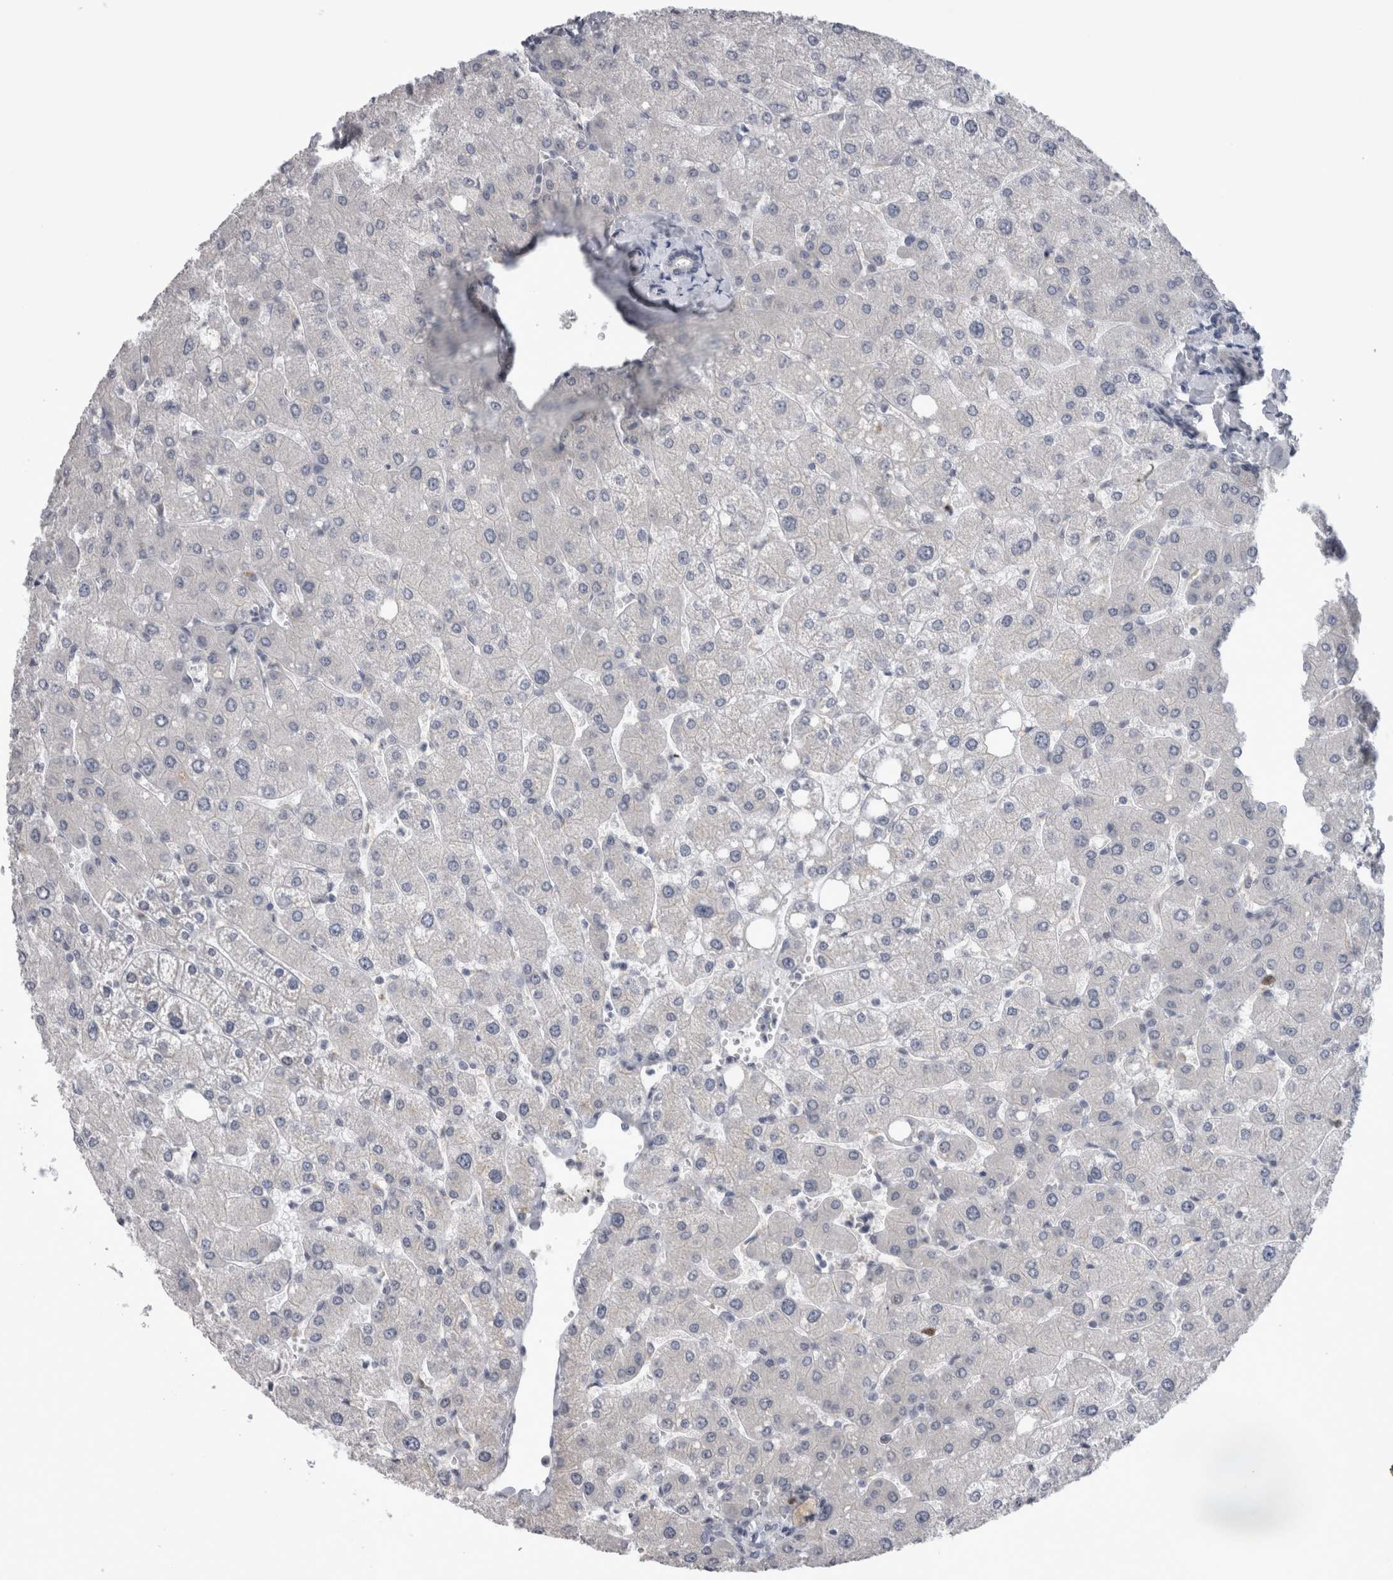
{"staining": {"intensity": "negative", "quantity": "none", "location": "none"}, "tissue": "liver", "cell_type": "Cholangiocytes", "image_type": "normal", "snomed": [{"axis": "morphology", "description": "Normal tissue, NOS"}, {"axis": "topography", "description": "Liver"}], "caption": "High magnification brightfield microscopy of unremarkable liver stained with DAB (3,3'-diaminobenzidine) (brown) and counterstained with hematoxylin (blue): cholangiocytes show no significant staining. (DAB IHC visualized using brightfield microscopy, high magnification).", "gene": "KIF18B", "patient": {"sex": "male", "age": 55}}